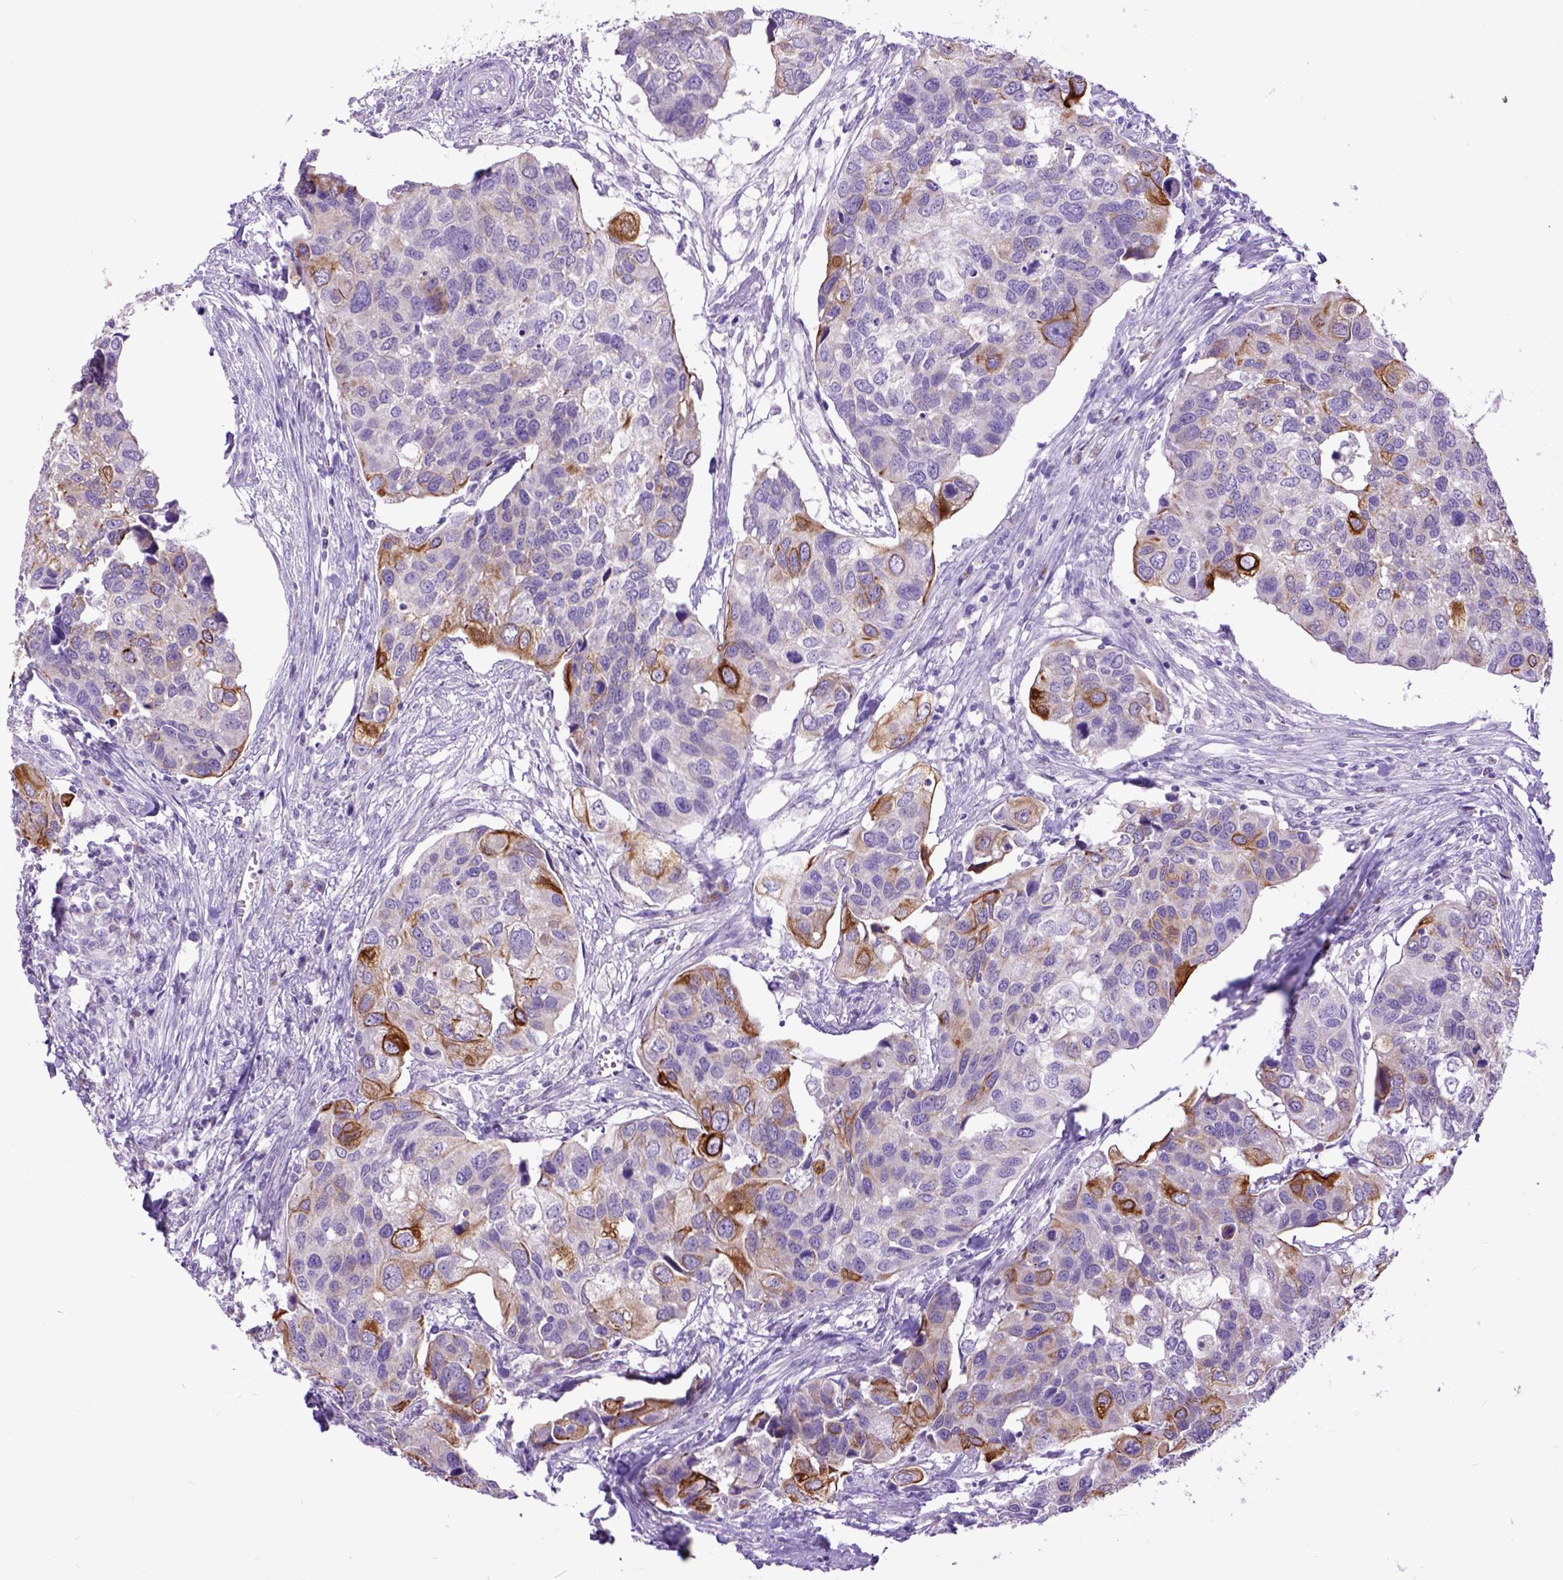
{"staining": {"intensity": "strong", "quantity": "<25%", "location": "cytoplasmic/membranous"}, "tissue": "urothelial cancer", "cell_type": "Tumor cells", "image_type": "cancer", "snomed": [{"axis": "morphology", "description": "Urothelial carcinoma, High grade"}, {"axis": "topography", "description": "Urinary bladder"}], "caption": "Strong cytoplasmic/membranous expression for a protein is seen in about <25% of tumor cells of urothelial cancer using IHC.", "gene": "RAB25", "patient": {"sex": "male", "age": 60}}